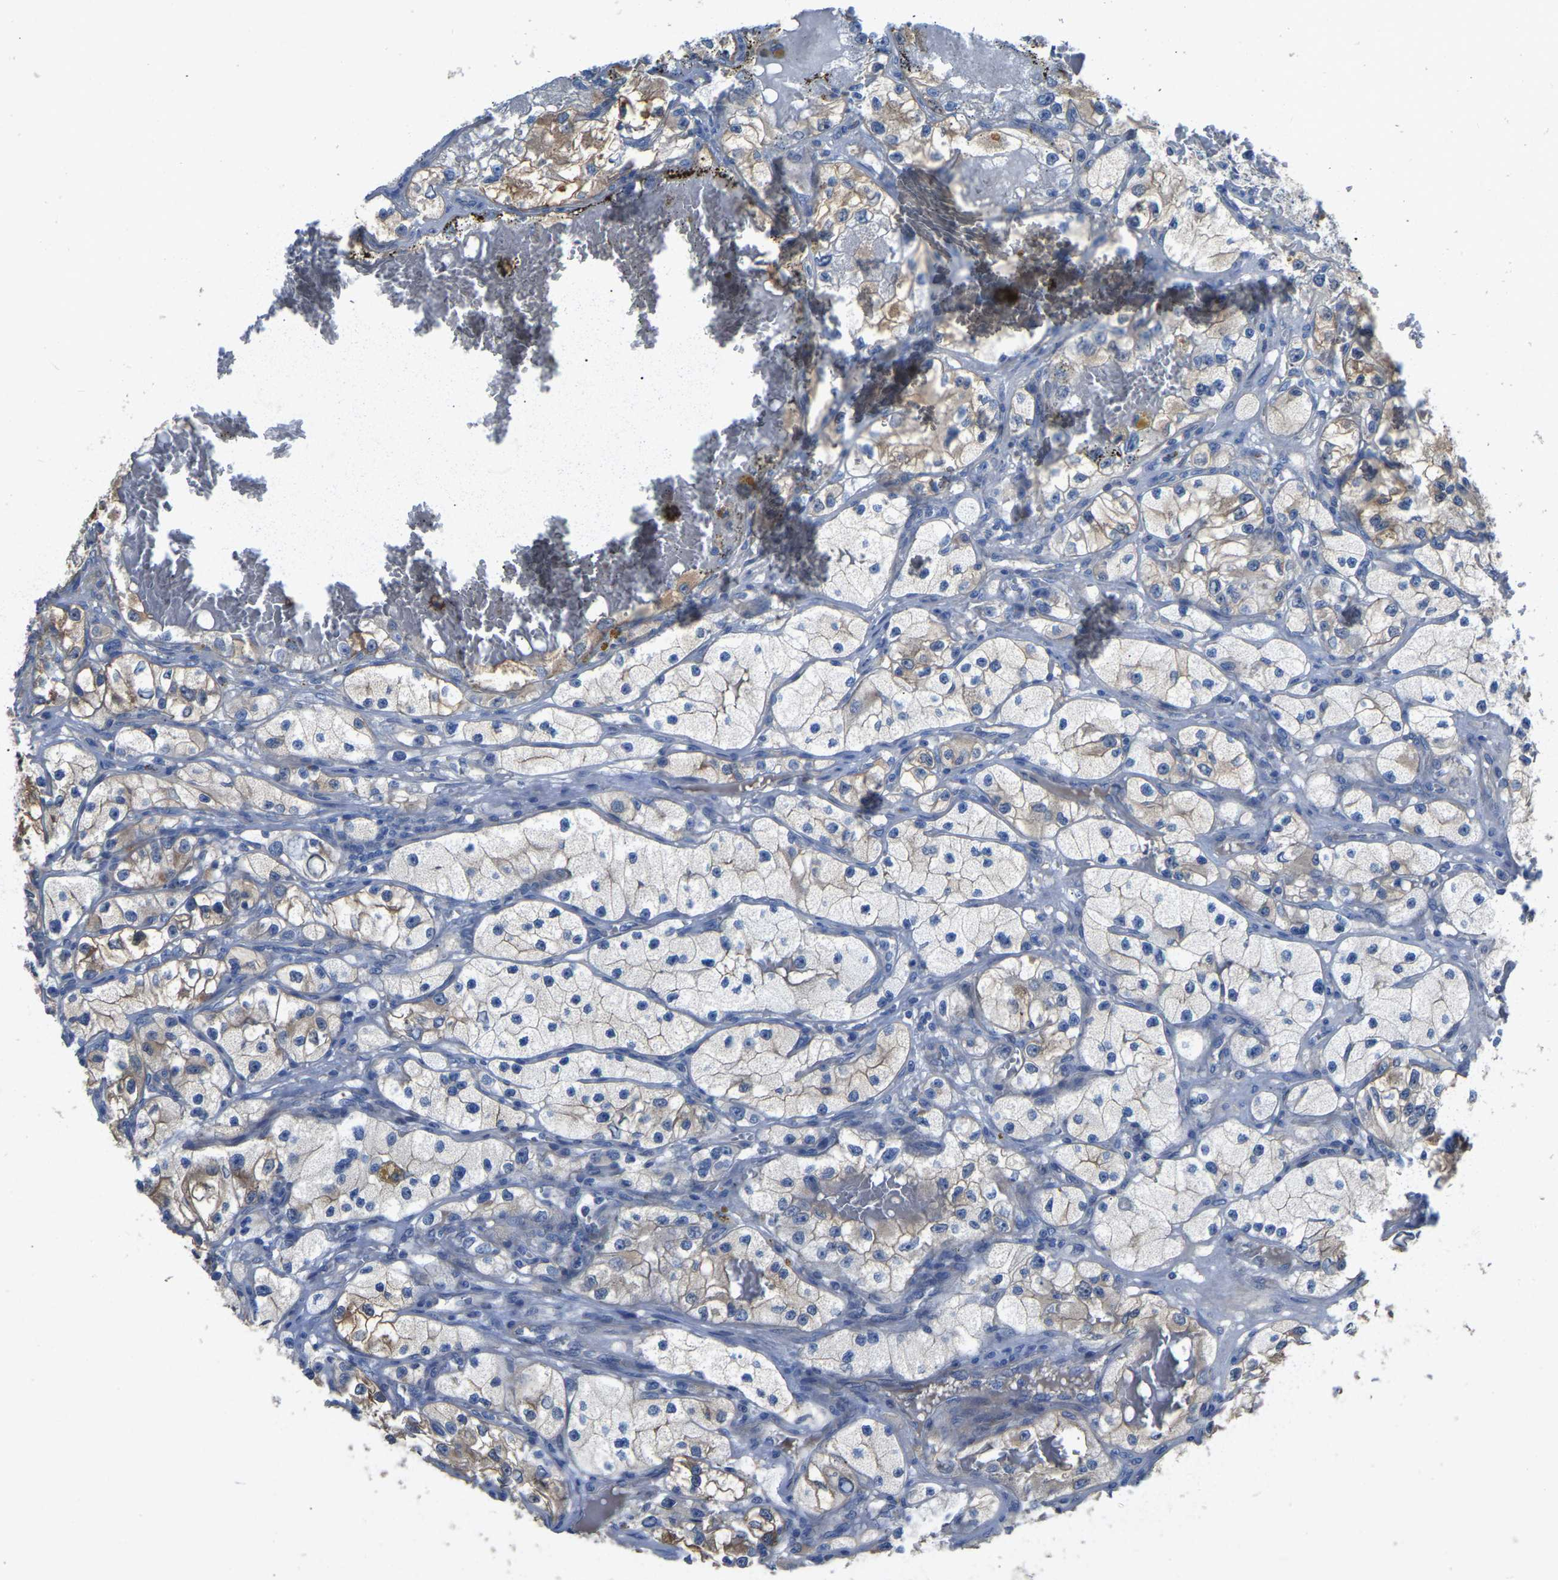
{"staining": {"intensity": "moderate", "quantity": "25%-75%", "location": "cytoplasmic/membranous"}, "tissue": "renal cancer", "cell_type": "Tumor cells", "image_type": "cancer", "snomed": [{"axis": "morphology", "description": "Adenocarcinoma, NOS"}, {"axis": "topography", "description": "Kidney"}], "caption": "High-magnification brightfield microscopy of renal cancer stained with DAB (3,3'-diaminobenzidine) (brown) and counterstained with hematoxylin (blue). tumor cells exhibit moderate cytoplasmic/membranous staining is seen in about25%-75% of cells.", "gene": "HIGD2B", "patient": {"sex": "female", "age": 57}}